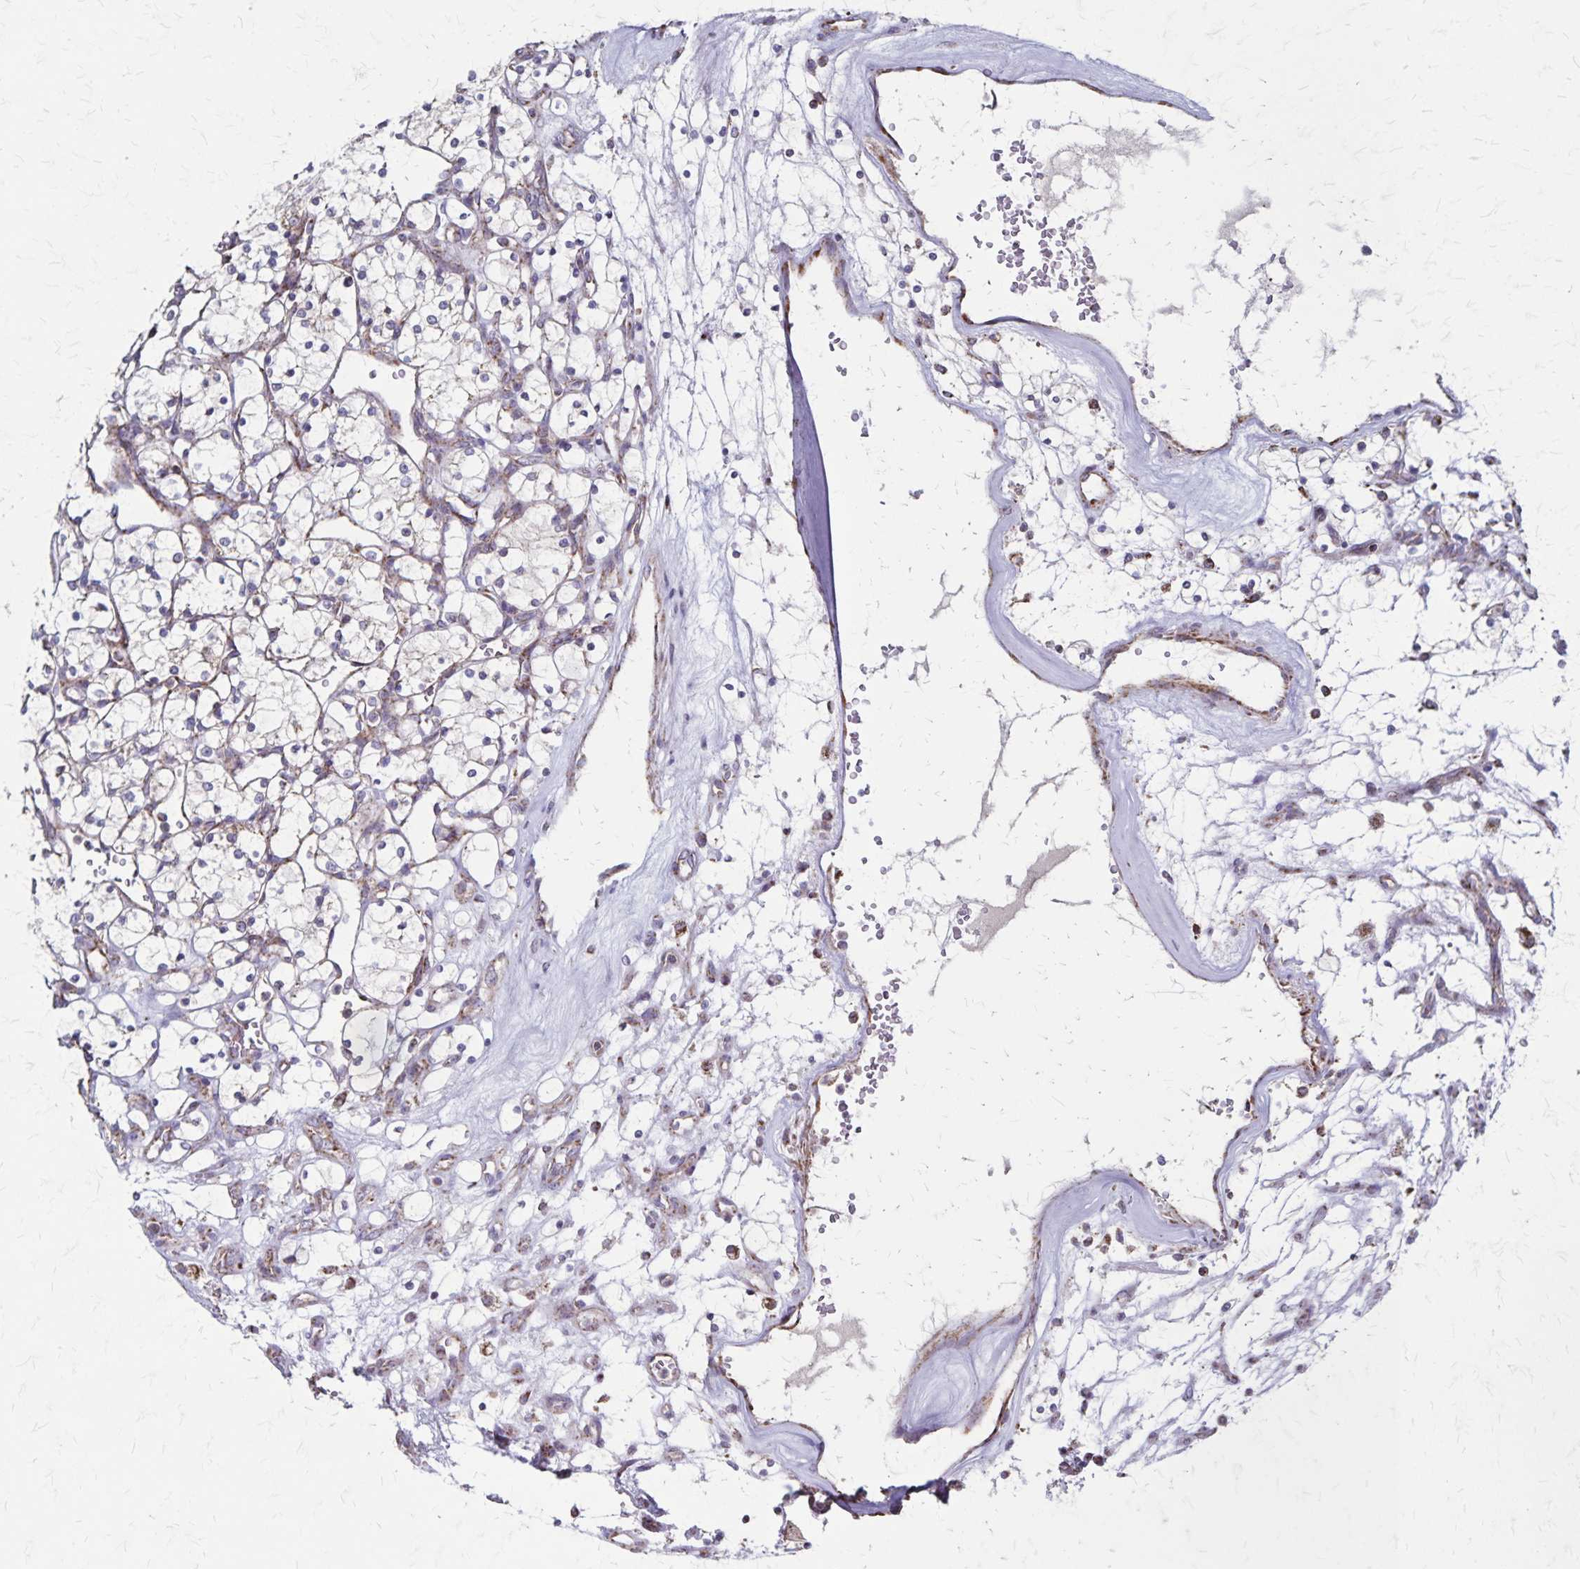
{"staining": {"intensity": "weak", "quantity": "<25%", "location": "cytoplasmic/membranous"}, "tissue": "renal cancer", "cell_type": "Tumor cells", "image_type": "cancer", "snomed": [{"axis": "morphology", "description": "Adenocarcinoma, NOS"}, {"axis": "topography", "description": "Kidney"}], "caption": "IHC image of neoplastic tissue: human renal adenocarcinoma stained with DAB displays no significant protein positivity in tumor cells.", "gene": "NFS1", "patient": {"sex": "female", "age": 69}}